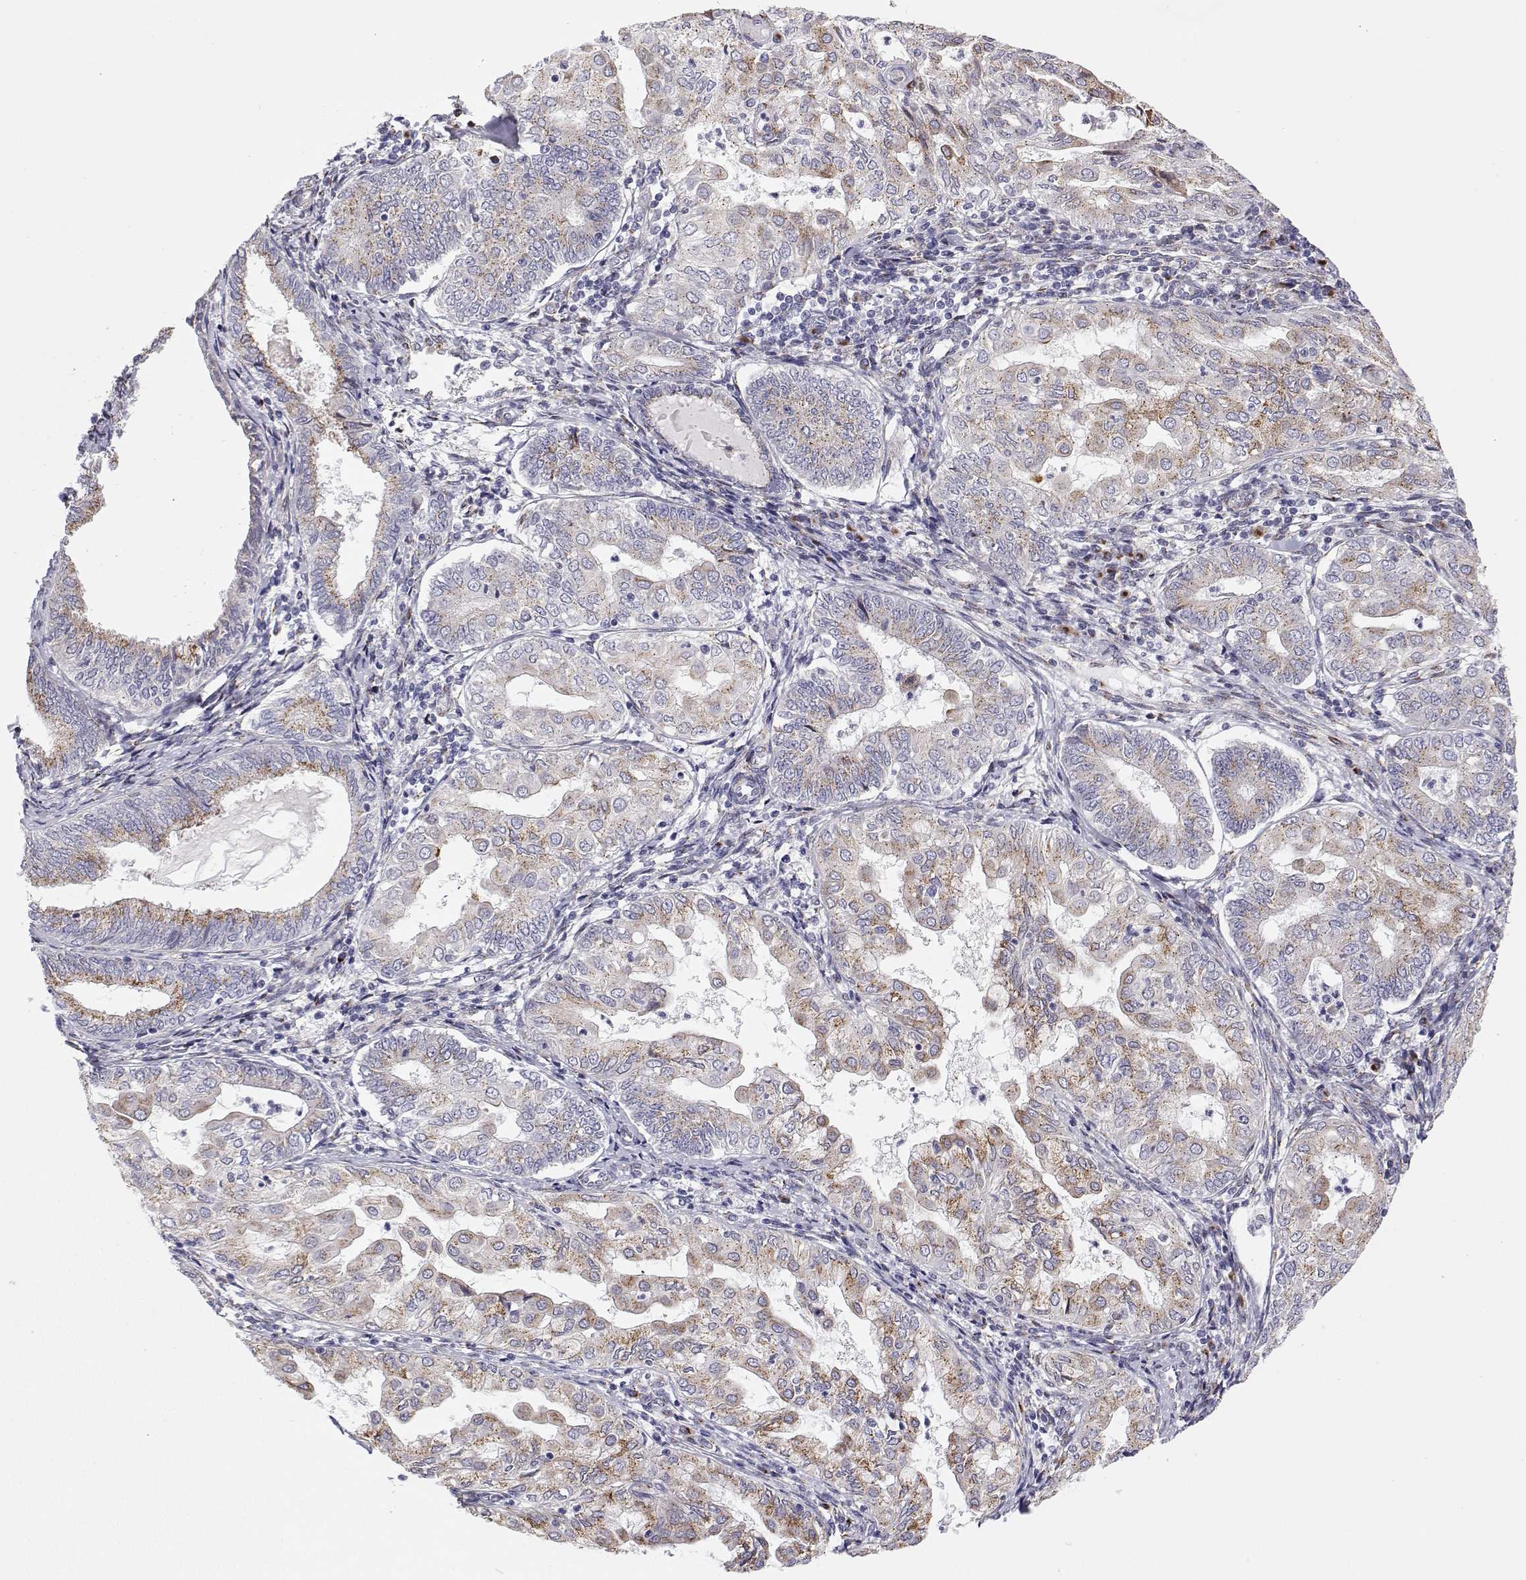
{"staining": {"intensity": "moderate", "quantity": "25%-75%", "location": "cytoplasmic/membranous"}, "tissue": "endometrial cancer", "cell_type": "Tumor cells", "image_type": "cancer", "snomed": [{"axis": "morphology", "description": "Adenocarcinoma, NOS"}, {"axis": "topography", "description": "Endometrium"}], "caption": "There is medium levels of moderate cytoplasmic/membranous expression in tumor cells of adenocarcinoma (endometrial), as demonstrated by immunohistochemical staining (brown color).", "gene": "STARD13", "patient": {"sex": "female", "age": 68}}